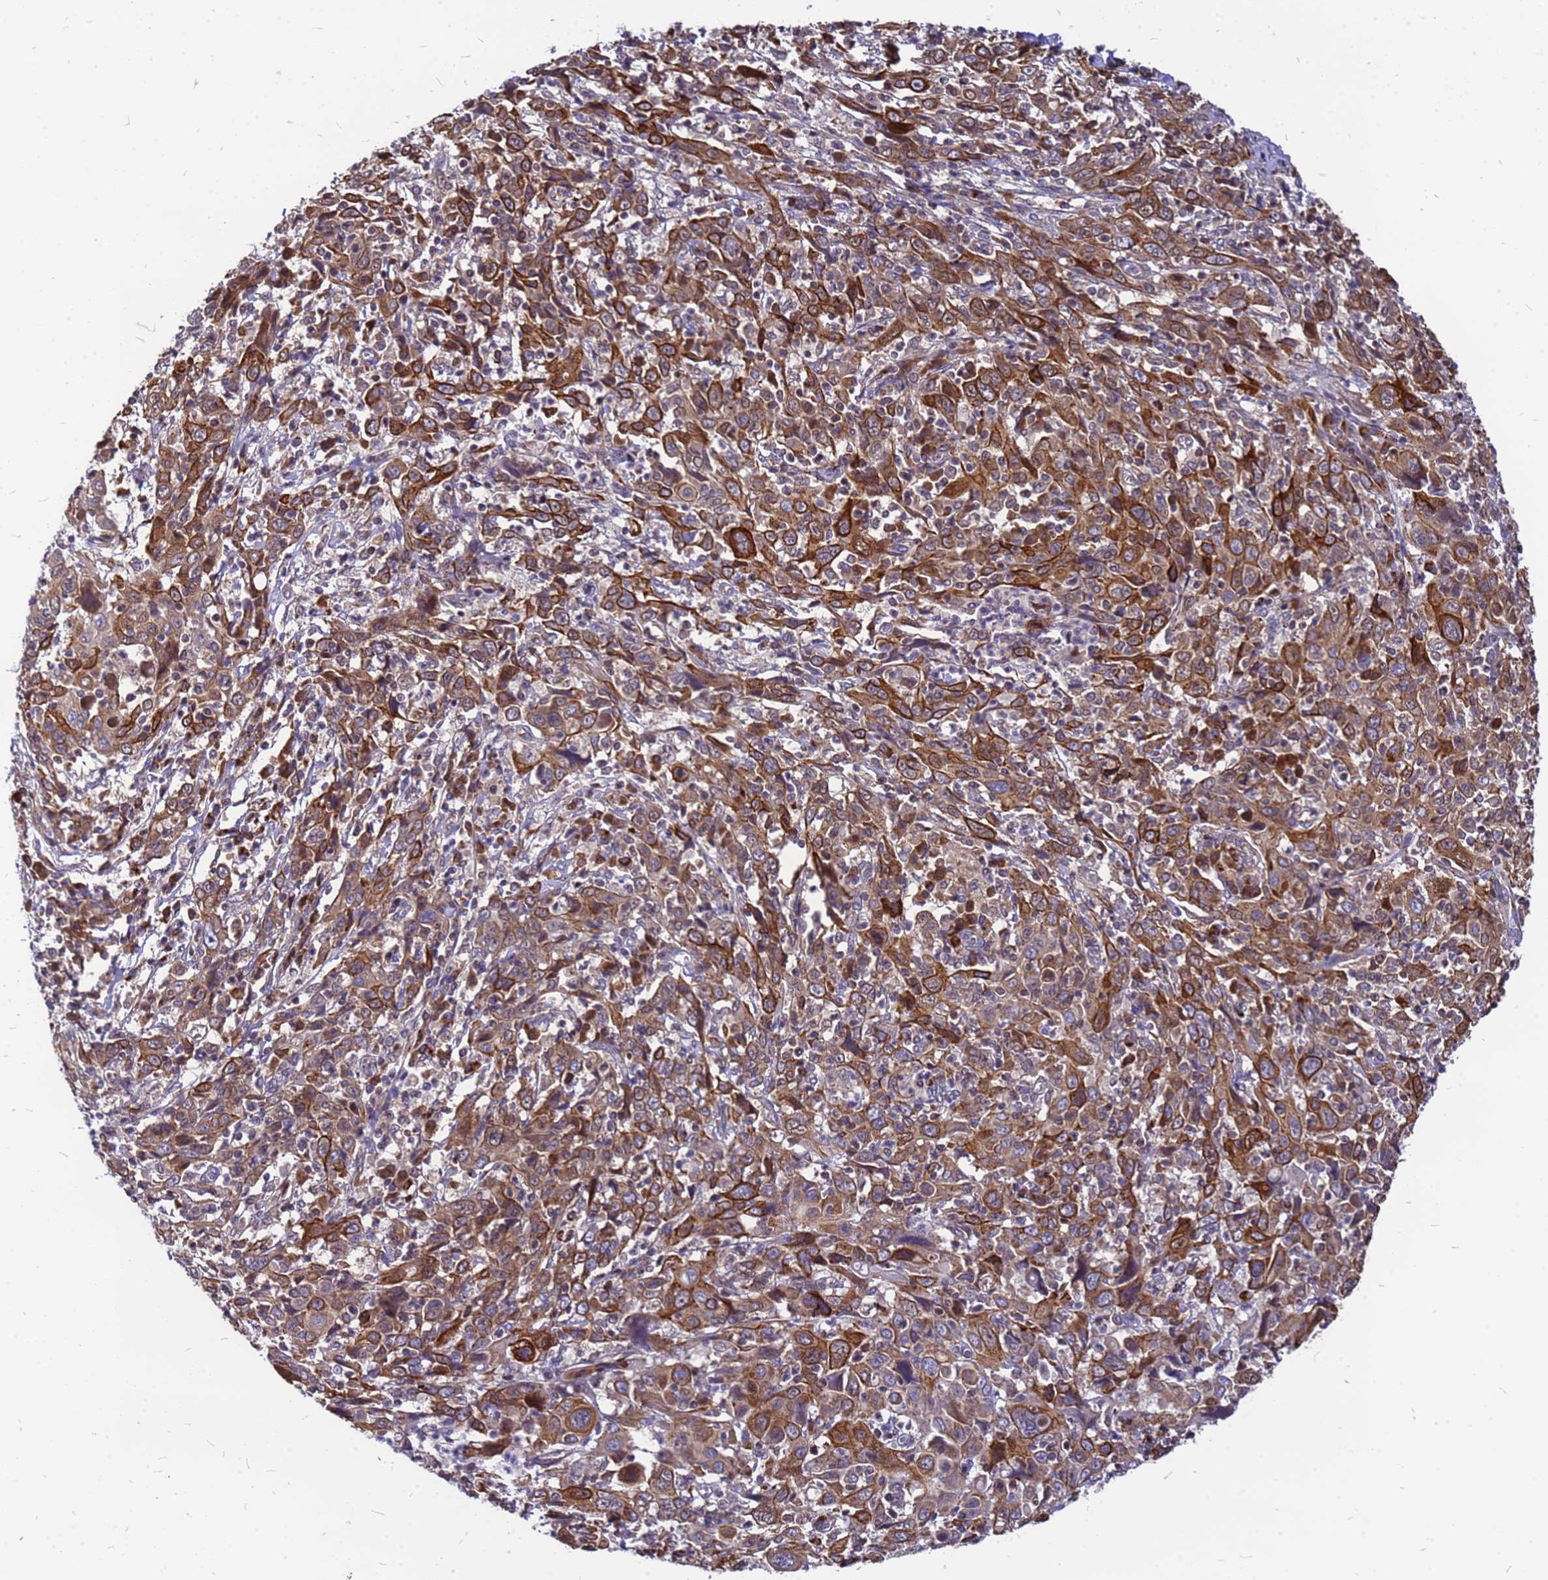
{"staining": {"intensity": "moderate", "quantity": ">75%", "location": "cytoplasmic/membranous"}, "tissue": "cervical cancer", "cell_type": "Tumor cells", "image_type": "cancer", "snomed": [{"axis": "morphology", "description": "Squamous cell carcinoma, NOS"}, {"axis": "topography", "description": "Cervix"}], "caption": "Cervical cancer (squamous cell carcinoma) tissue reveals moderate cytoplasmic/membranous positivity in about >75% of tumor cells The staining was performed using DAB (3,3'-diaminobenzidine) to visualize the protein expression in brown, while the nuclei were stained in blue with hematoxylin (Magnification: 20x).", "gene": "CMC4", "patient": {"sex": "female", "age": 46}}